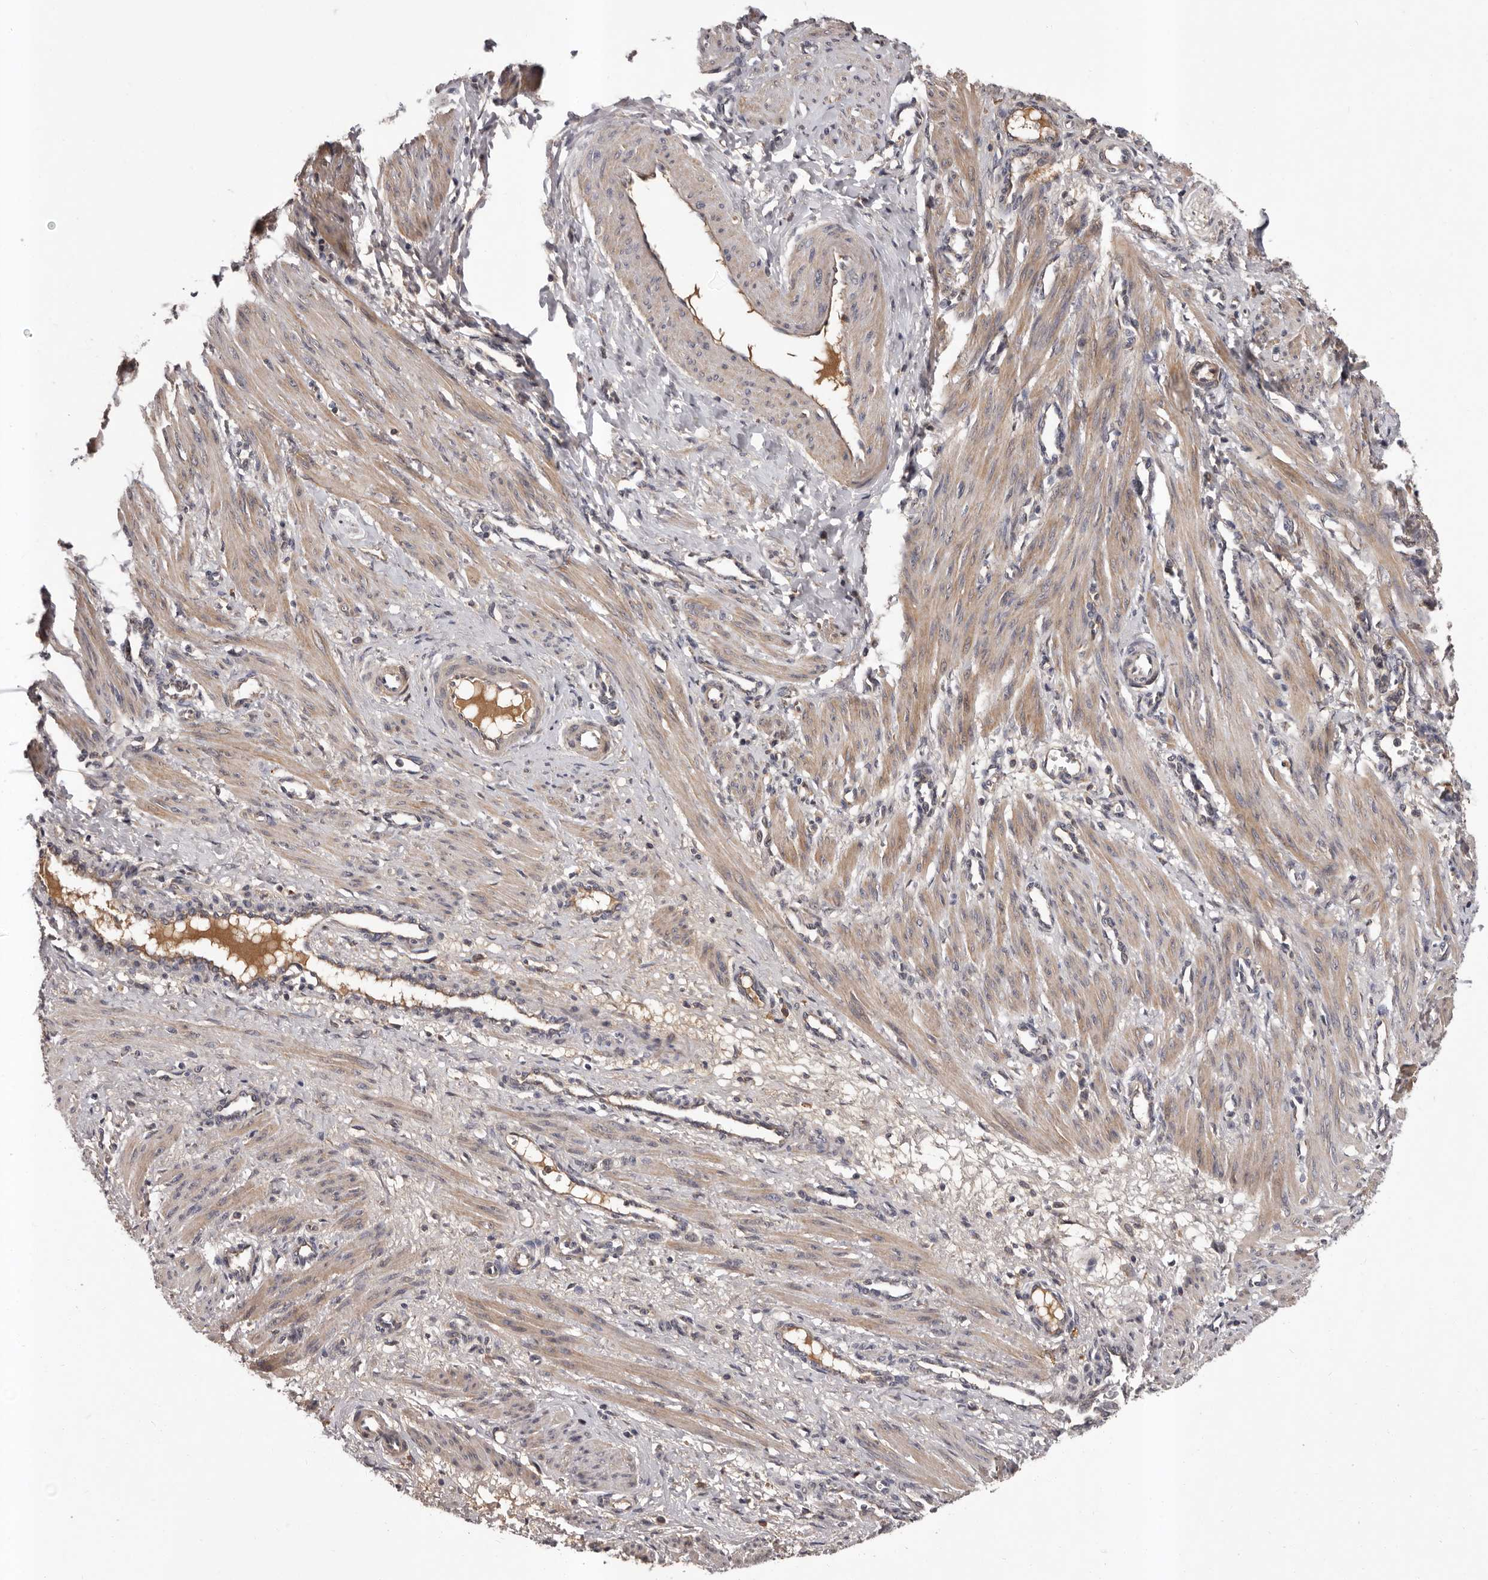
{"staining": {"intensity": "weak", "quantity": ">75%", "location": "cytoplasmic/membranous"}, "tissue": "smooth muscle", "cell_type": "Smooth muscle cells", "image_type": "normal", "snomed": [{"axis": "morphology", "description": "Normal tissue, NOS"}, {"axis": "topography", "description": "Endometrium"}], "caption": "A brown stain highlights weak cytoplasmic/membranous positivity of a protein in smooth muscle cells of benign smooth muscle. Immunohistochemistry (ihc) stains the protein of interest in brown and the nuclei are stained blue.", "gene": "PRKD1", "patient": {"sex": "female", "age": 33}}